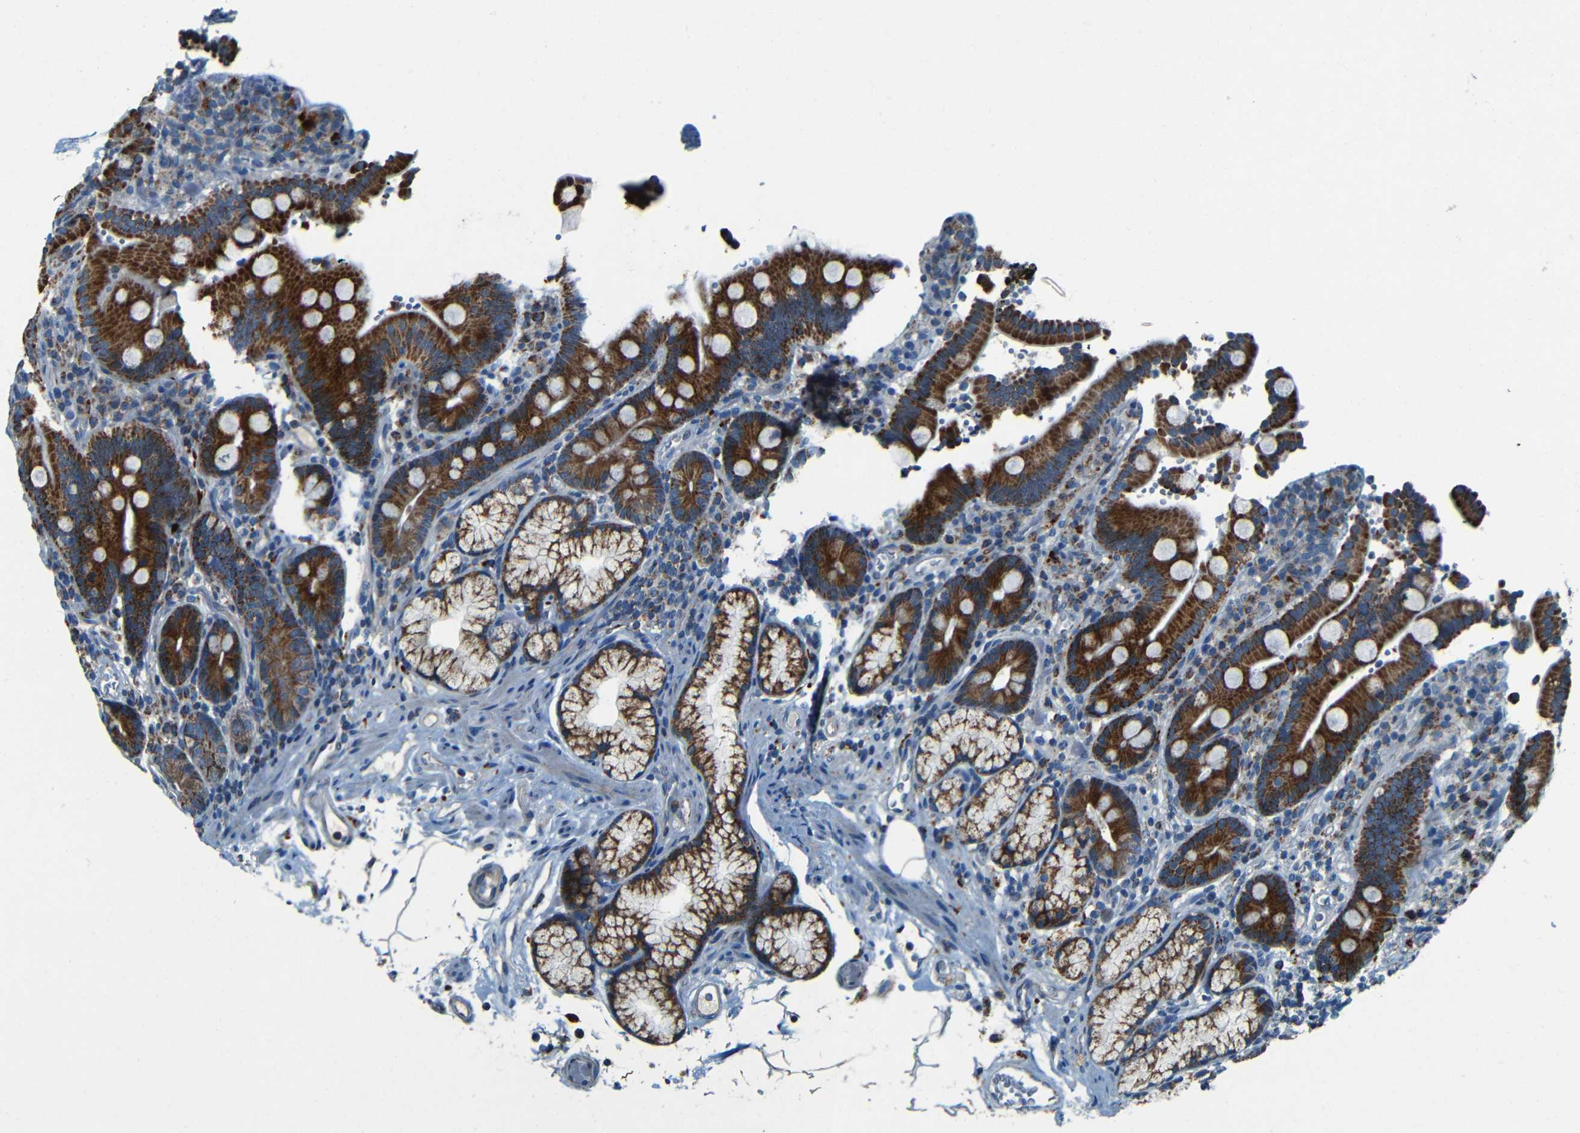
{"staining": {"intensity": "strong", "quantity": ">75%", "location": "cytoplasmic/membranous"}, "tissue": "duodenum", "cell_type": "Glandular cells", "image_type": "normal", "snomed": [{"axis": "morphology", "description": "Normal tissue, NOS"}, {"axis": "topography", "description": "Small intestine, NOS"}], "caption": "Immunohistochemistry (IHC) photomicrograph of normal duodenum: human duodenum stained using IHC displays high levels of strong protein expression localized specifically in the cytoplasmic/membranous of glandular cells, appearing as a cytoplasmic/membranous brown color.", "gene": "WSCD2", "patient": {"sex": "female", "age": 71}}